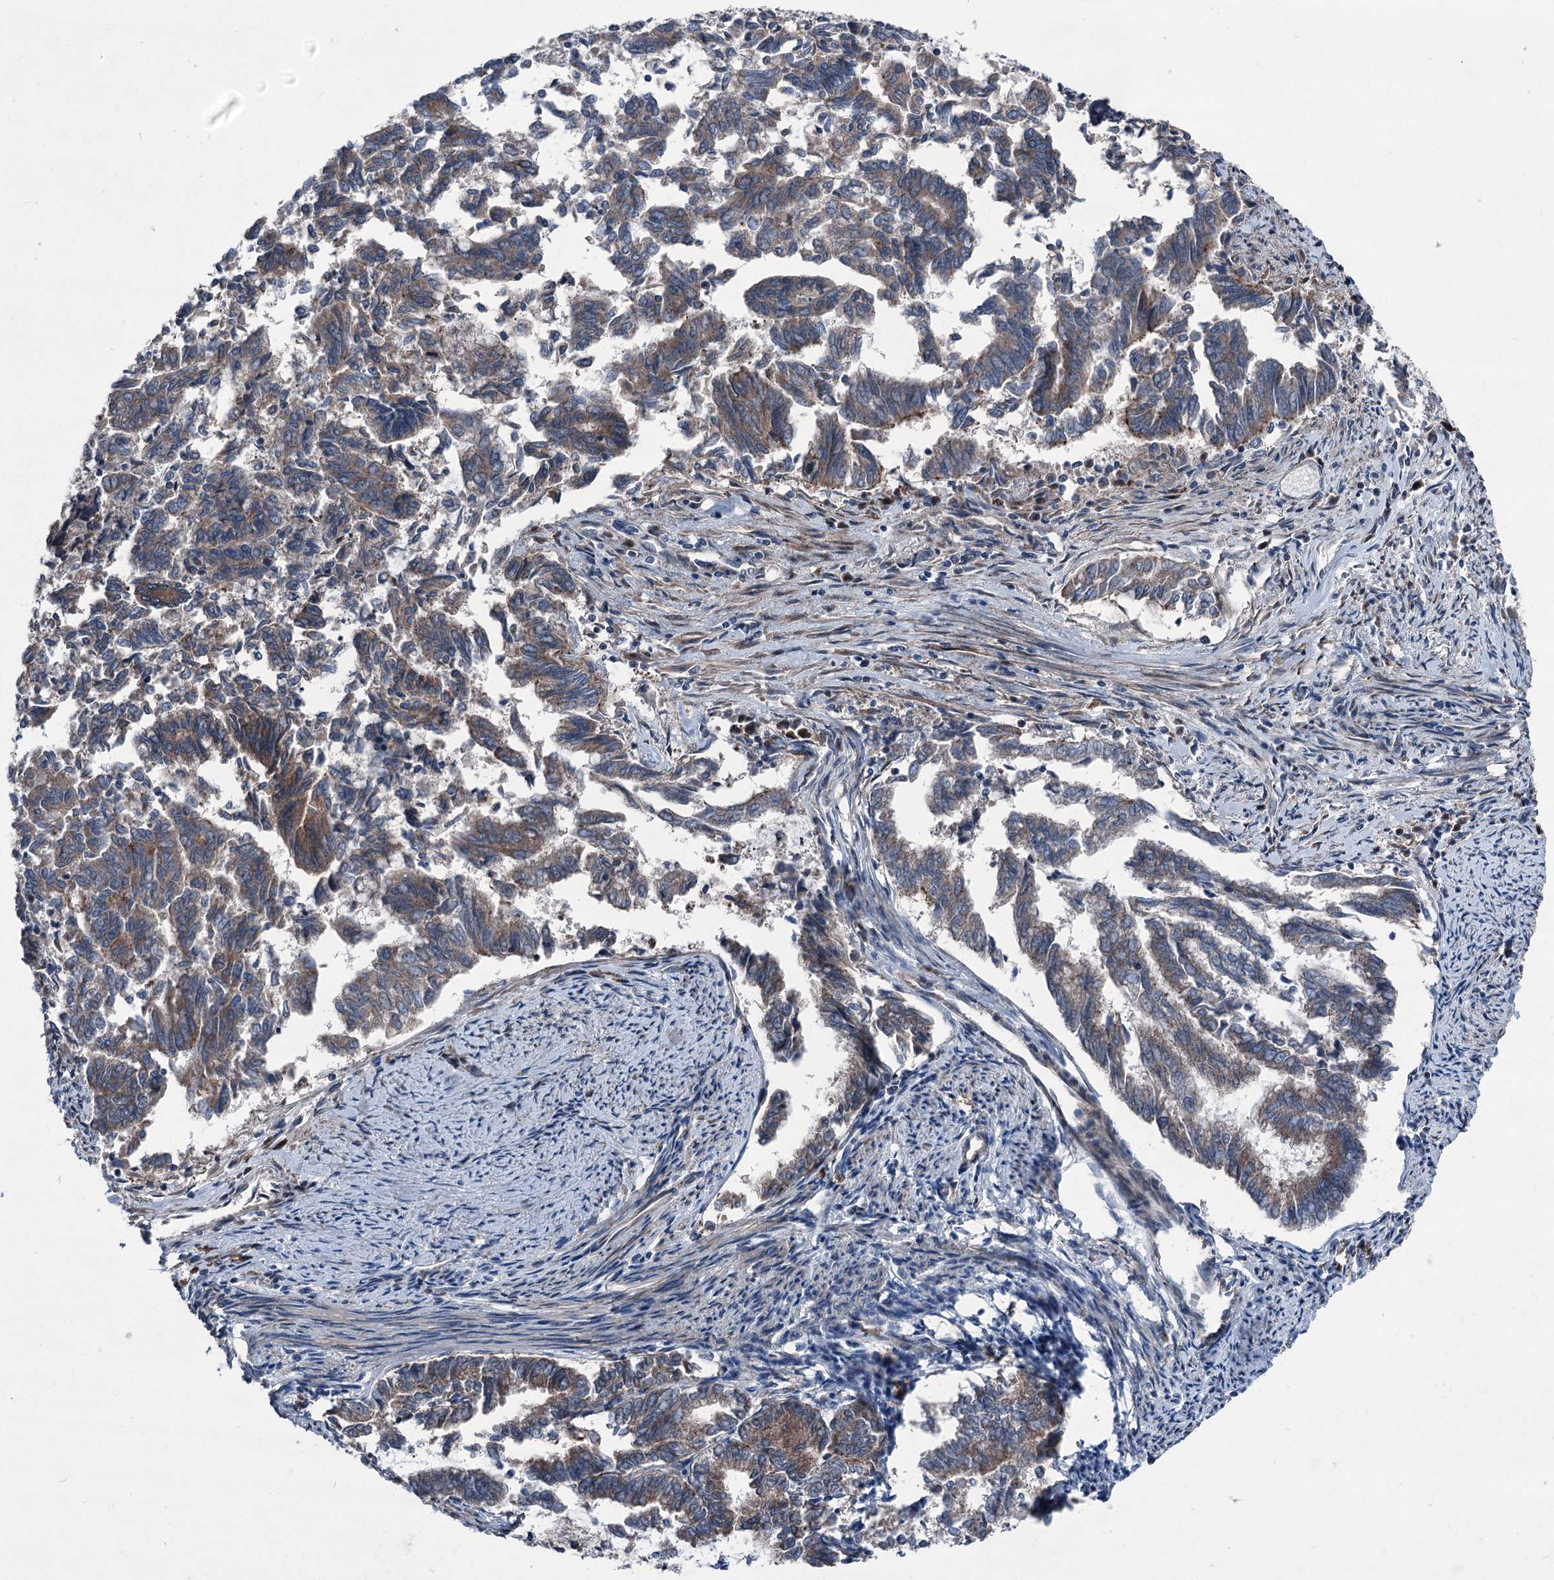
{"staining": {"intensity": "weak", "quantity": "25%-75%", "location": "cytoplasmic/membranous"}, "tissue": "endometrial cancer", "cell_type": "Tumor cells", "image_type": "cancer", "snomed": [{"axis": "morphology", "description": "Adenocarcinoma, NOS"}, {"axis": "topography", "description": "Endometrium"}], "caption": "A low amount of weak cytoplasmic/membranous staining is present in approximately 25%-75% of tumor cells in endometrial adenocarcinoma tissue.", "gene": "RUFY1", "patient": {"sex": "female", "age": 79}}